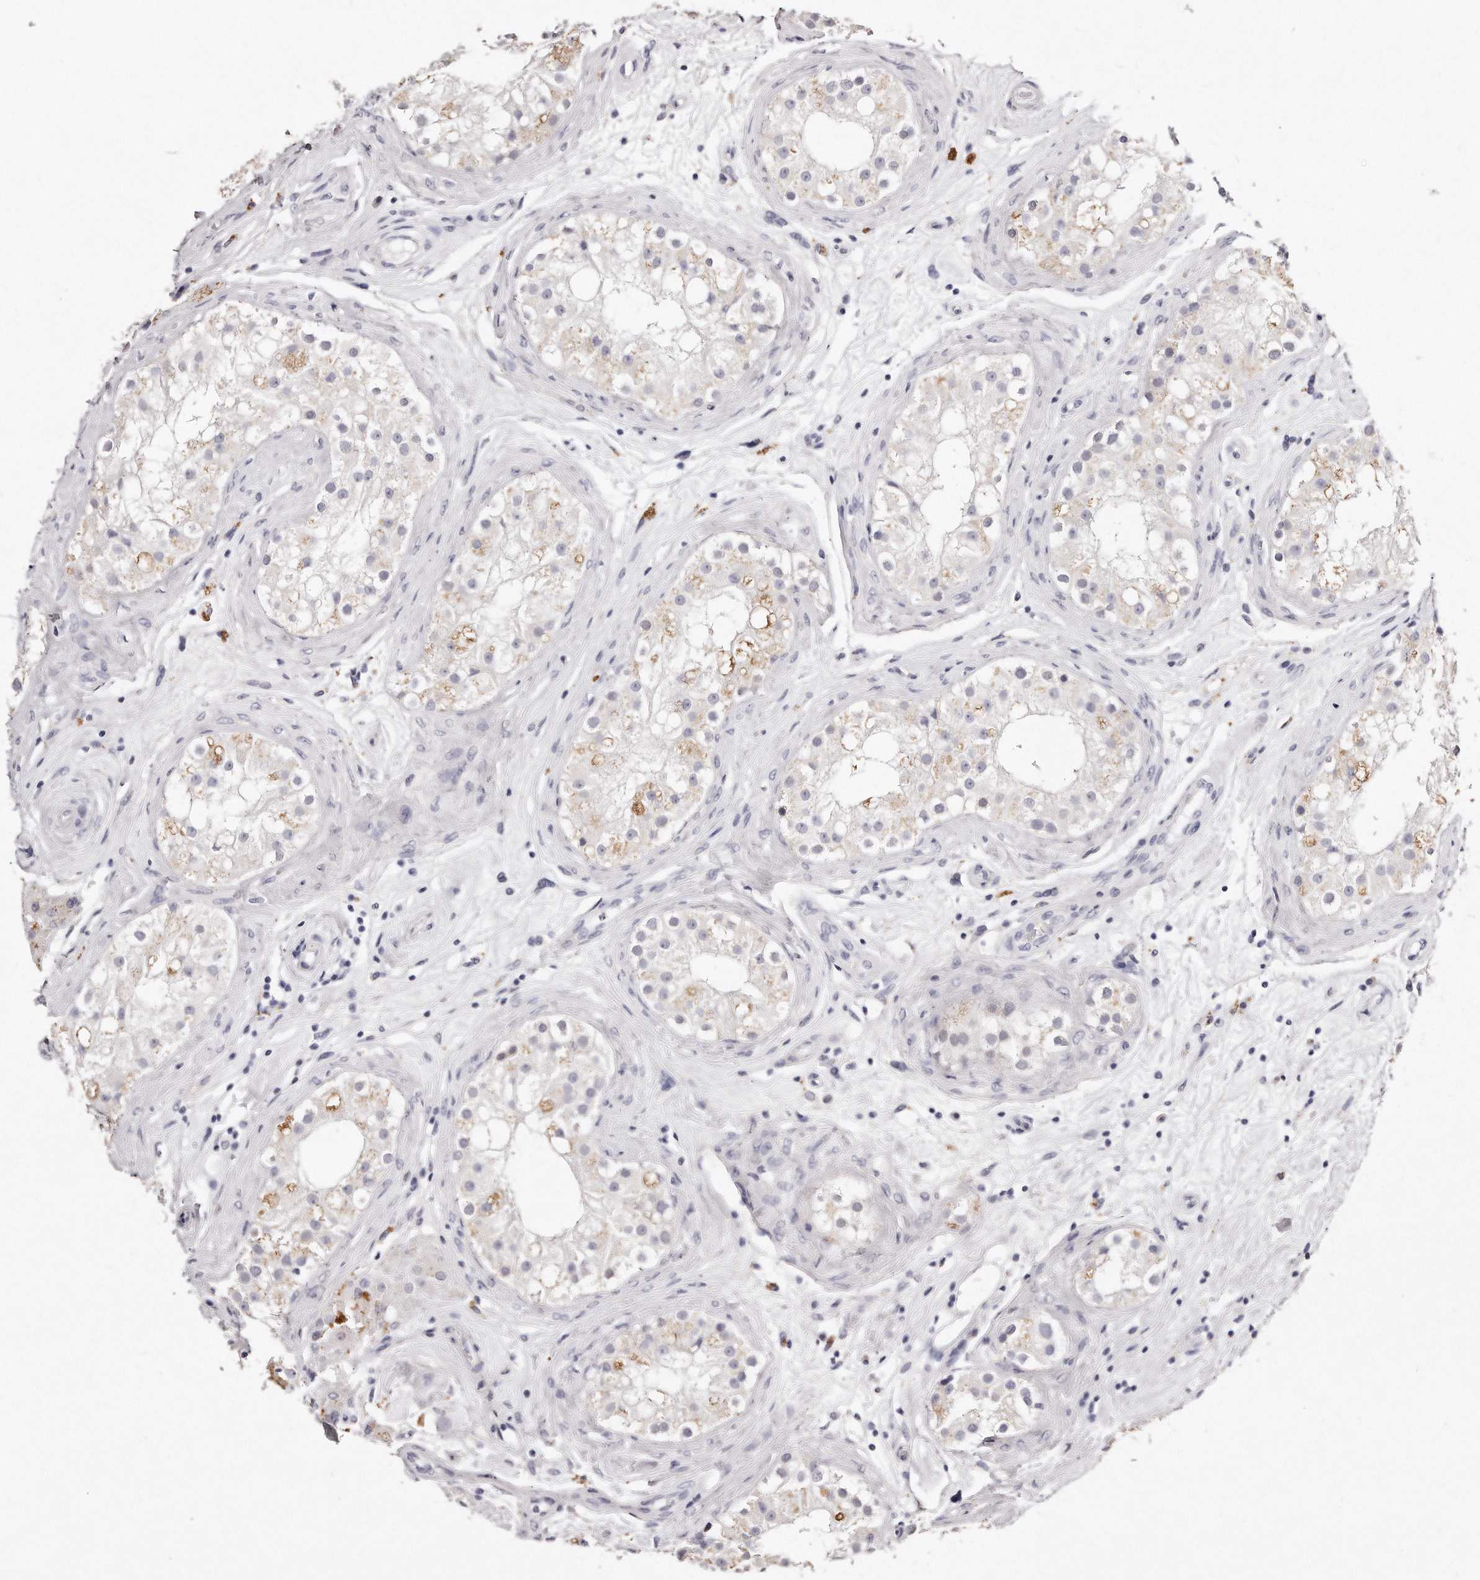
{"staining": {"intensity": "weak", "quantity": "<25%", "location": "cytoplasmic/membranous"}, "tissue": "testis", "cell_type": "Cells in seminiferous ducts", "image_type": "normal", "snomed": [{"axis": "morphology", "description": "Normal tissue, NOS"}, {"axis": "topography", "description": "Testis"}], "caption": "DAB immunohistochemical staining of benign human testis displays no significant expression in cells in seminiferous ducts.", "gene": "GDA", "patient": {"sex": "male", "age": 84}}